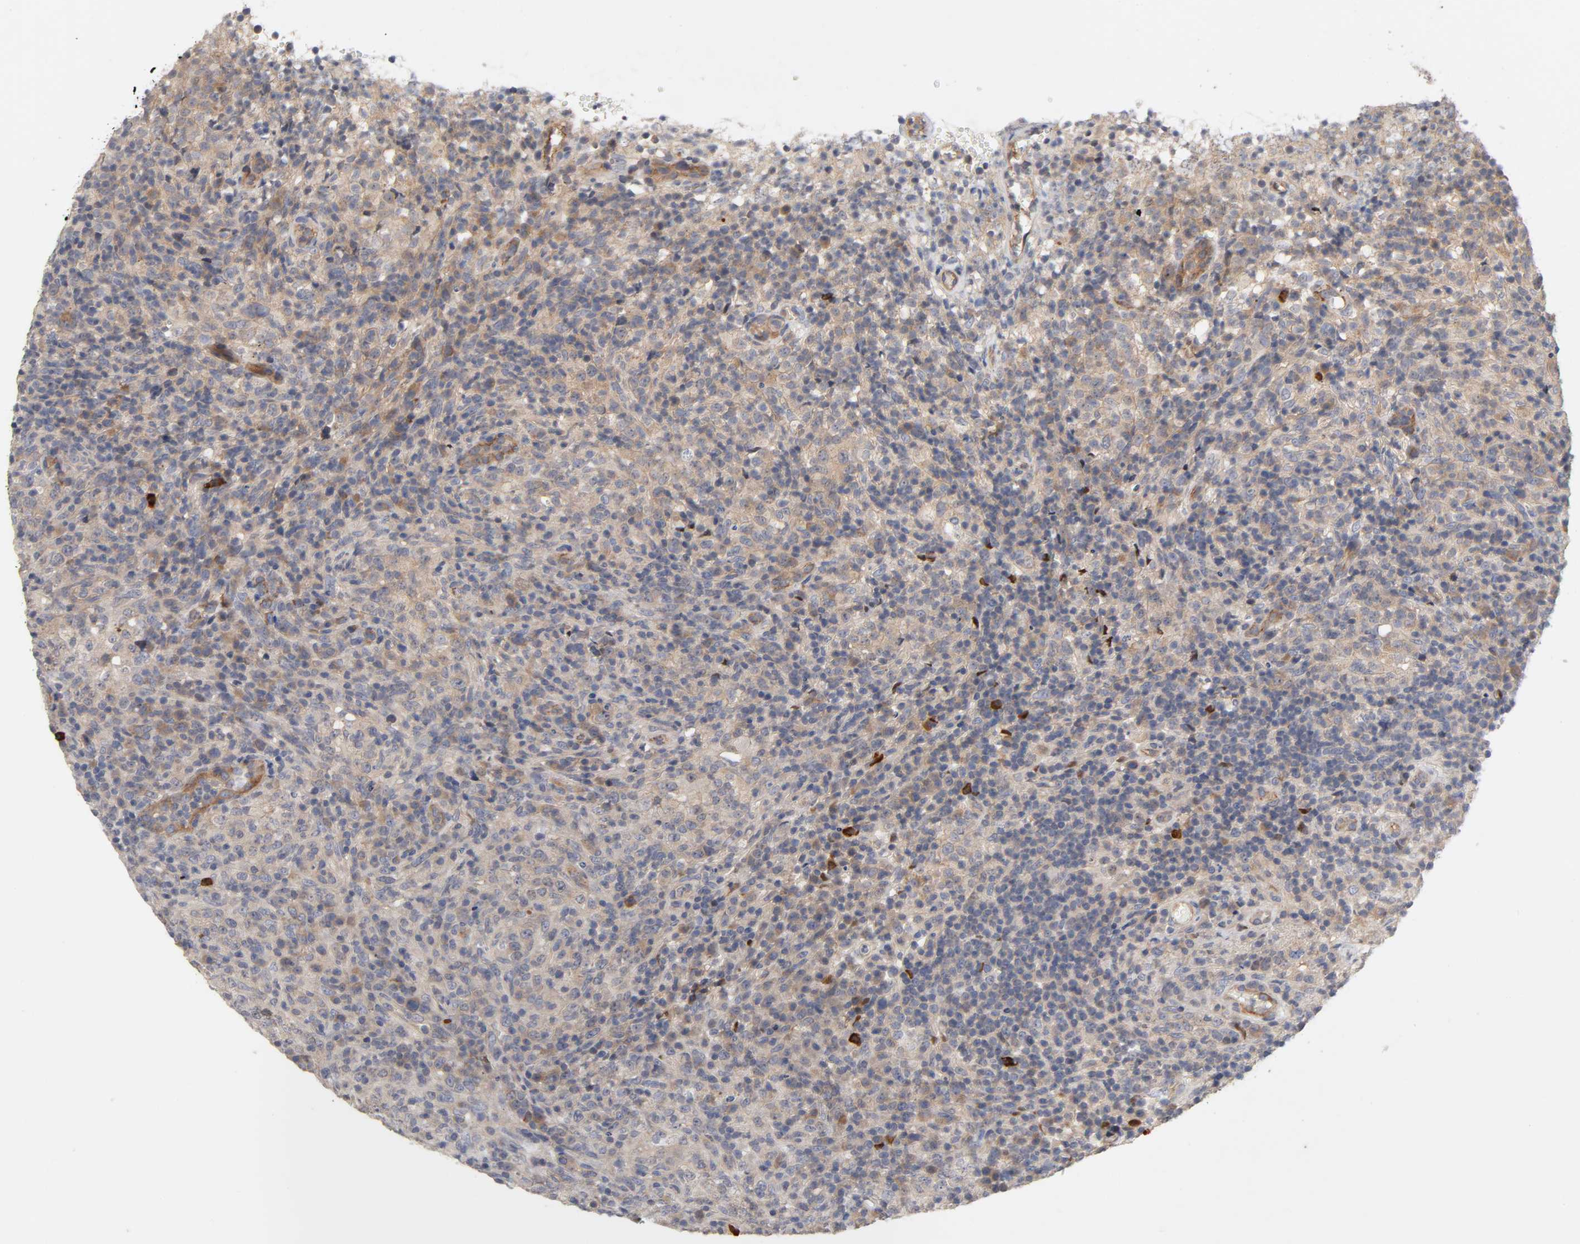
{"staining": {"intensity": "moderate", "quantity": ">75%", "location": "cytoplasmic/membranous"}, "tissue": "lymphoma", "cell_type": "Tumor cells", "image_type": "cancer", "snomed": [{"axis": "morphology", "description": "Malignant lymphoma, non-Hodgkin's type, High grade"}, {"axis": "topography", "description": "Lymph node"}], "caption": "IHC image of neoplastic tissue: high-grade malignant lymphoma, non-Hodgkin's type stained using immunohistochemistry demonstrates medium levels of moderate protein expression localized specifically in the cytoplasmic/membranous of tumor cells, appearing as a cytoplasmic/membranous brown color.", "gene": "PDZD11", "patient": {"sex": "female", "age": 76}}